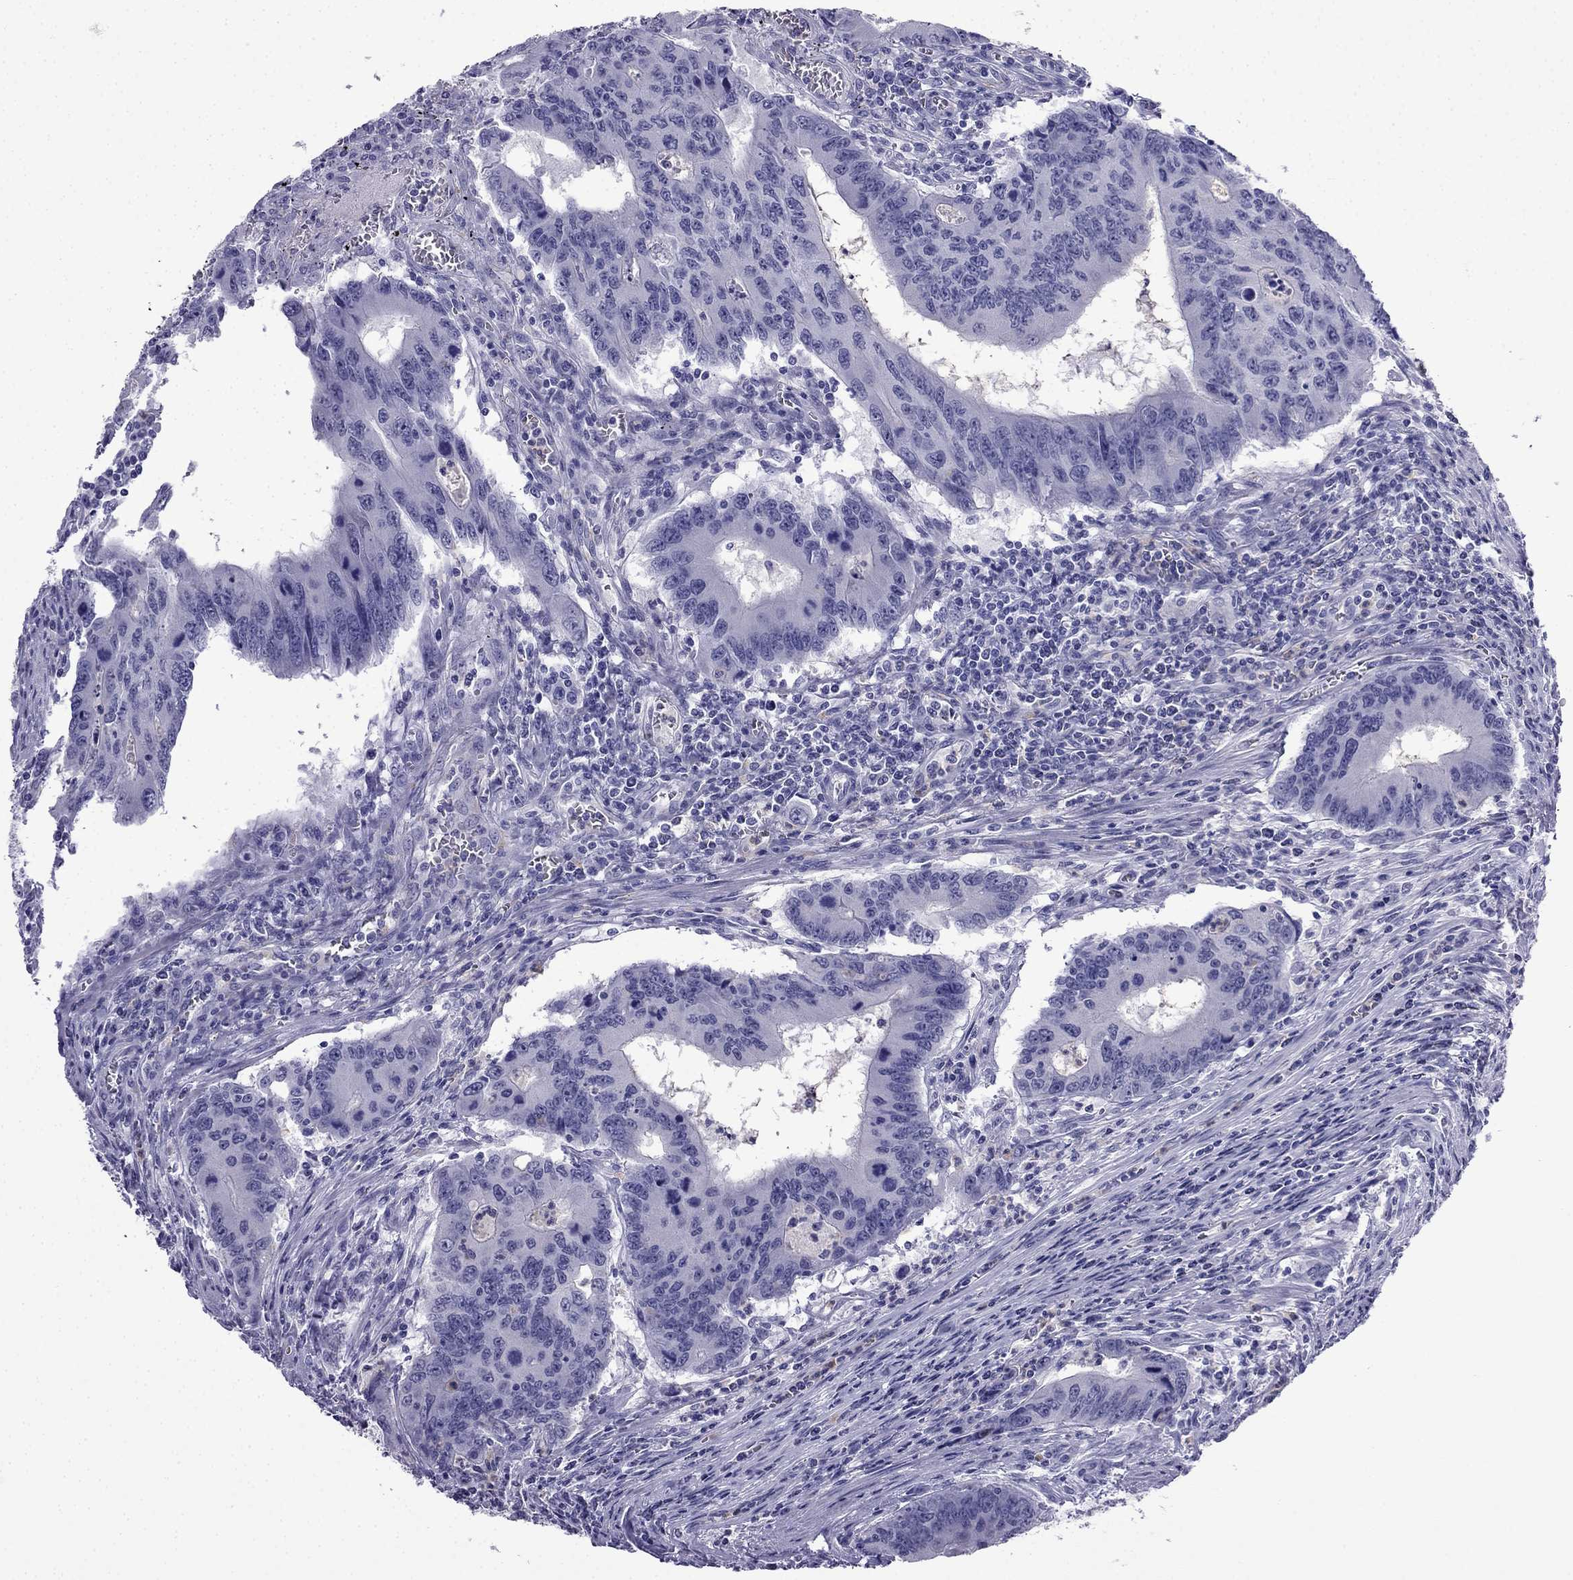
{"staining": {"intensity": "negative", "quantity": "none", "location": "none"}, "tissue": "colorectal cancer", "cell_type": "Tumor cells", "image_type": "cancer", "snomed": [{"axis": "morphology", "description": "Adenocarcinoma, NOS"}, {"axis": "topography", "description": "Colon"}], "caption": "IHC image of colorectal cancer (adenocarcinoma) stained for a protein (brown), which displays no staining in tumor cells.", "gene": "CDHR4", "patient": {"sex": "male", "age": 53}}